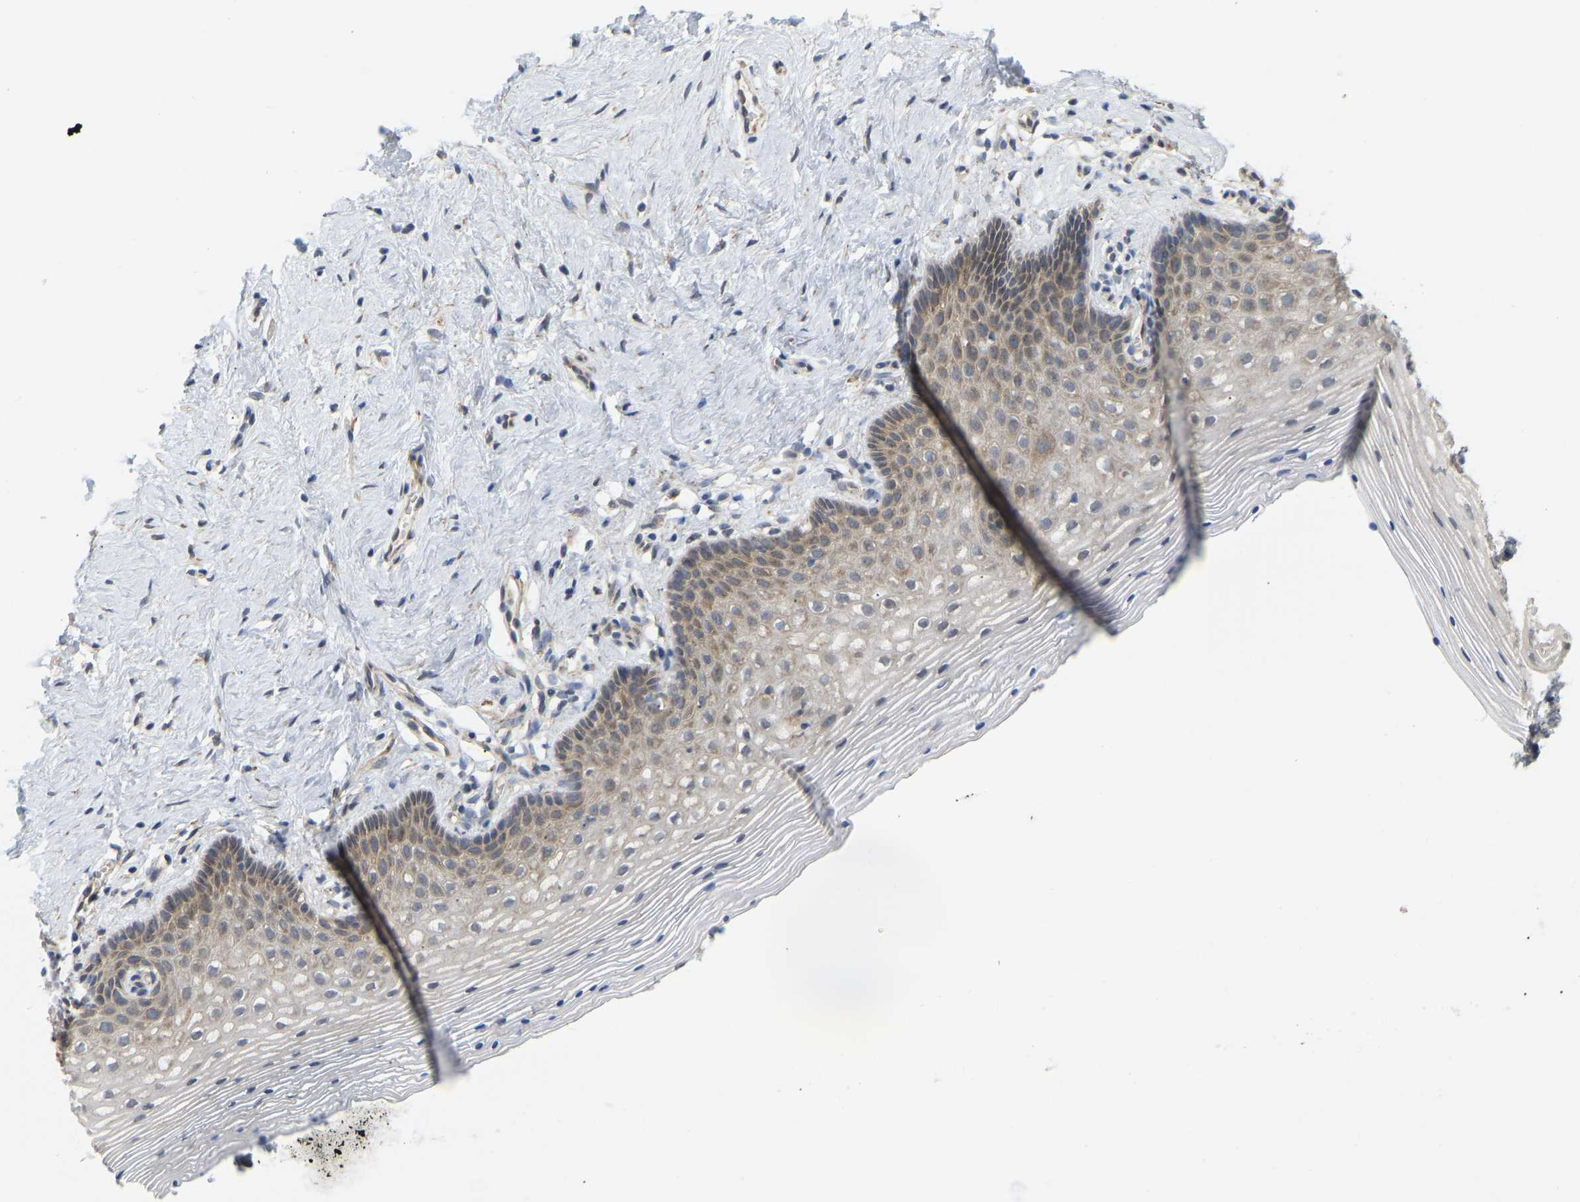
{"staining": {"intensity": "weak", "quantity": "25%-75%", "location": "cytoplasmic/membranous"}, "tissue": "vagina", "cell_type": "Squamous epithelial cells", "image_type": "normal", "snomed": [{"axis": "morphology", "description": "Normal tissue, NOS"}, {"axis": "topography", "description": "Vagina"}], "caption": "An immunohistochemistry (IHC) micrograph of benign tissue is shown. Protein staining in brown highlights weak cytoplasmic/membranous positivity in vagina within squamous epithelial cells.", "gene": "BEND3", "patient": {"sex": "female", "age": 32}}